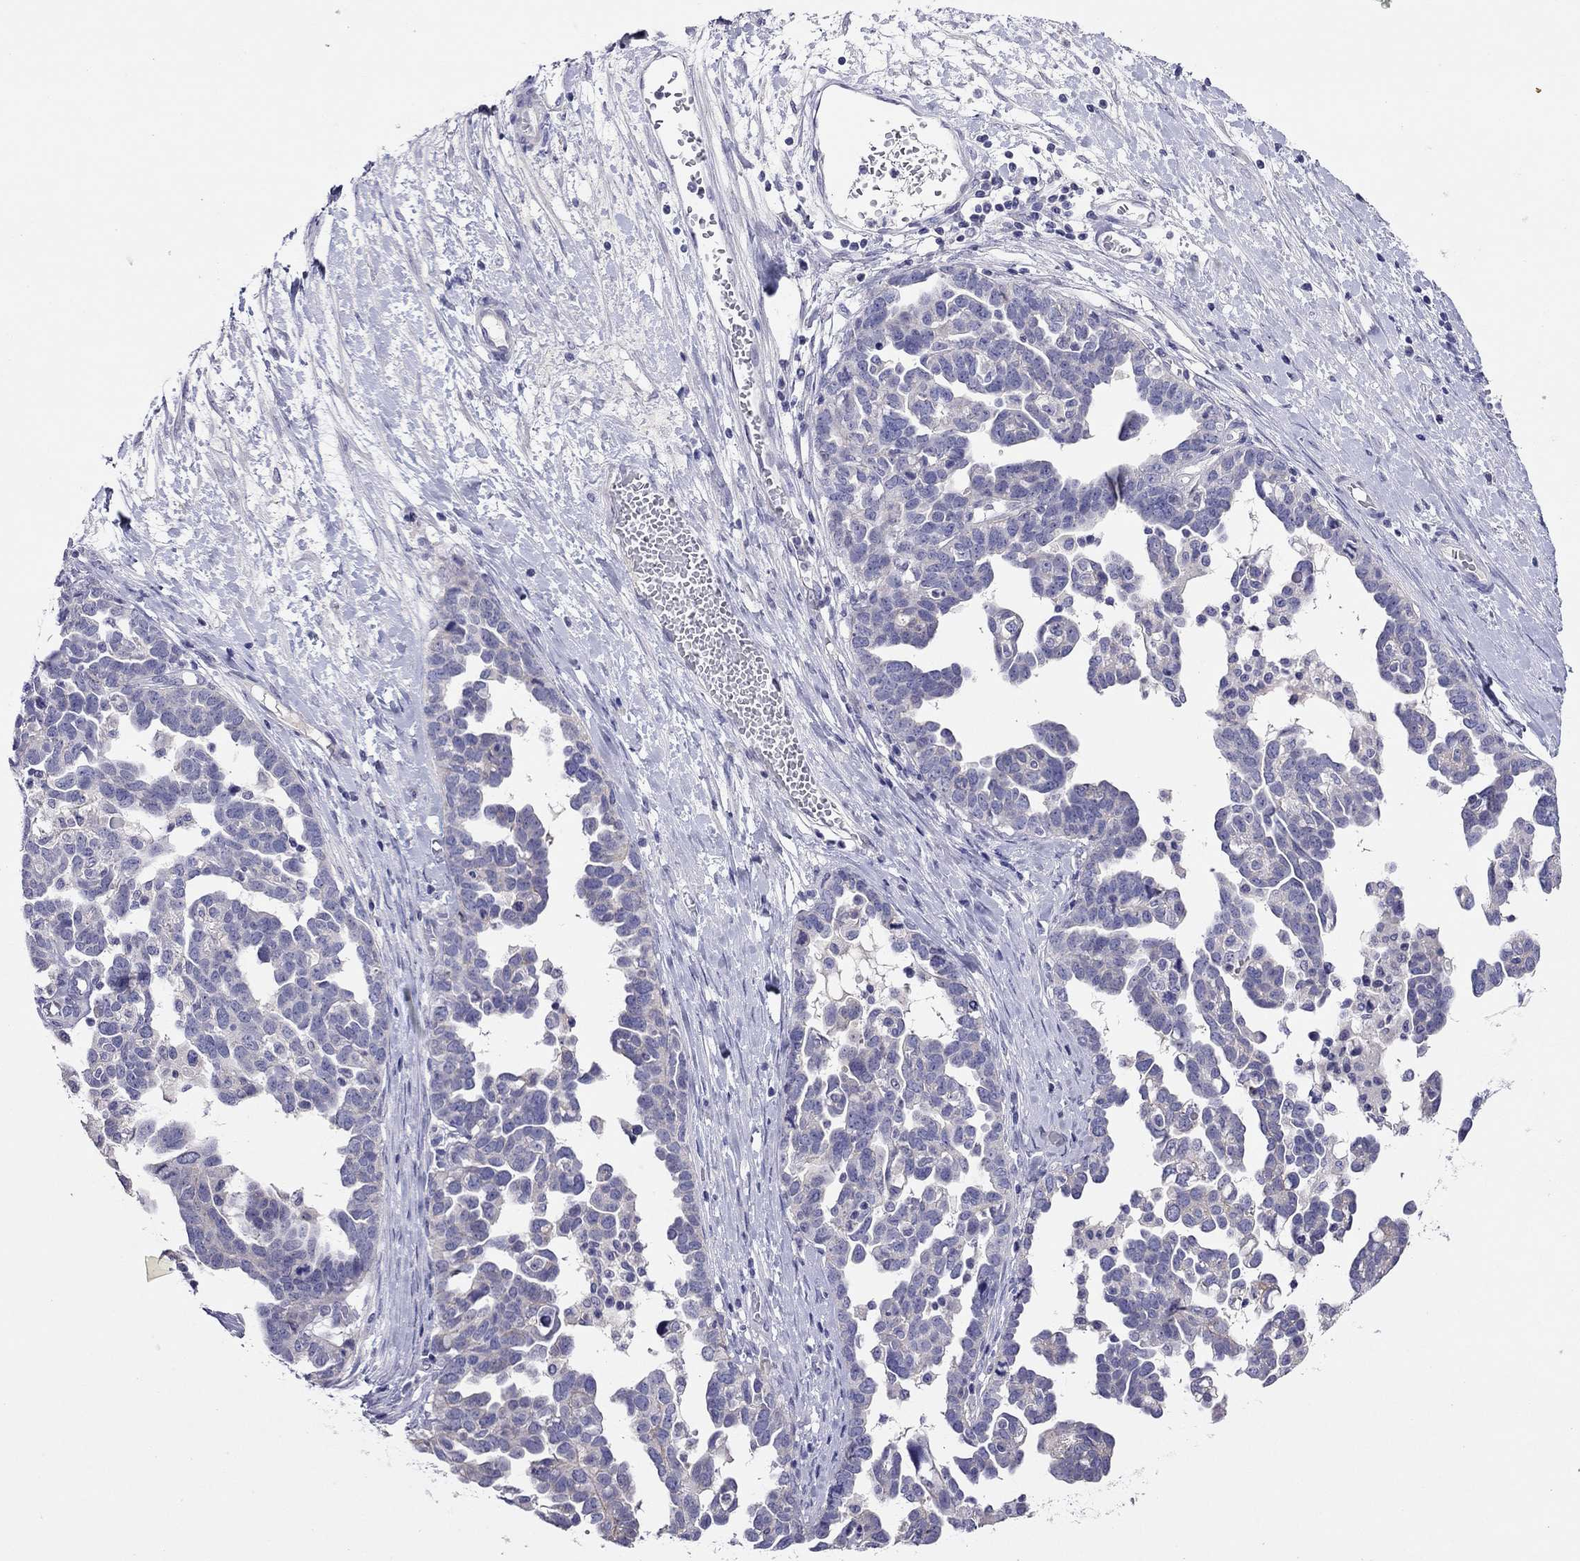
{"staining": {"intensity": "negative", "quantity": "none", "location": "none"}, "tissue": "ovarian cancer", "cell_type": "Tumor cells", "image_type": "cancer", "snomed": [{"axis": "morphology", "description": "Cystadenocarcinoma, serous, NOS"}, {"axis": "topography", "description": "Ovary"}], "caption": "High magnification brightfield microscopy of ovarian cancer (serous cystadenocarcinoma) stained with DAB (3,3'-diaminobenzidine) (brown) and counterstained with hematoxylin (blue): tumor cells show no significant staining. (Brightfield microscopy of DAB IHC at high magnification).", "gene": "CAPNS2", "patient": {"sex": "female", "age": 54}}